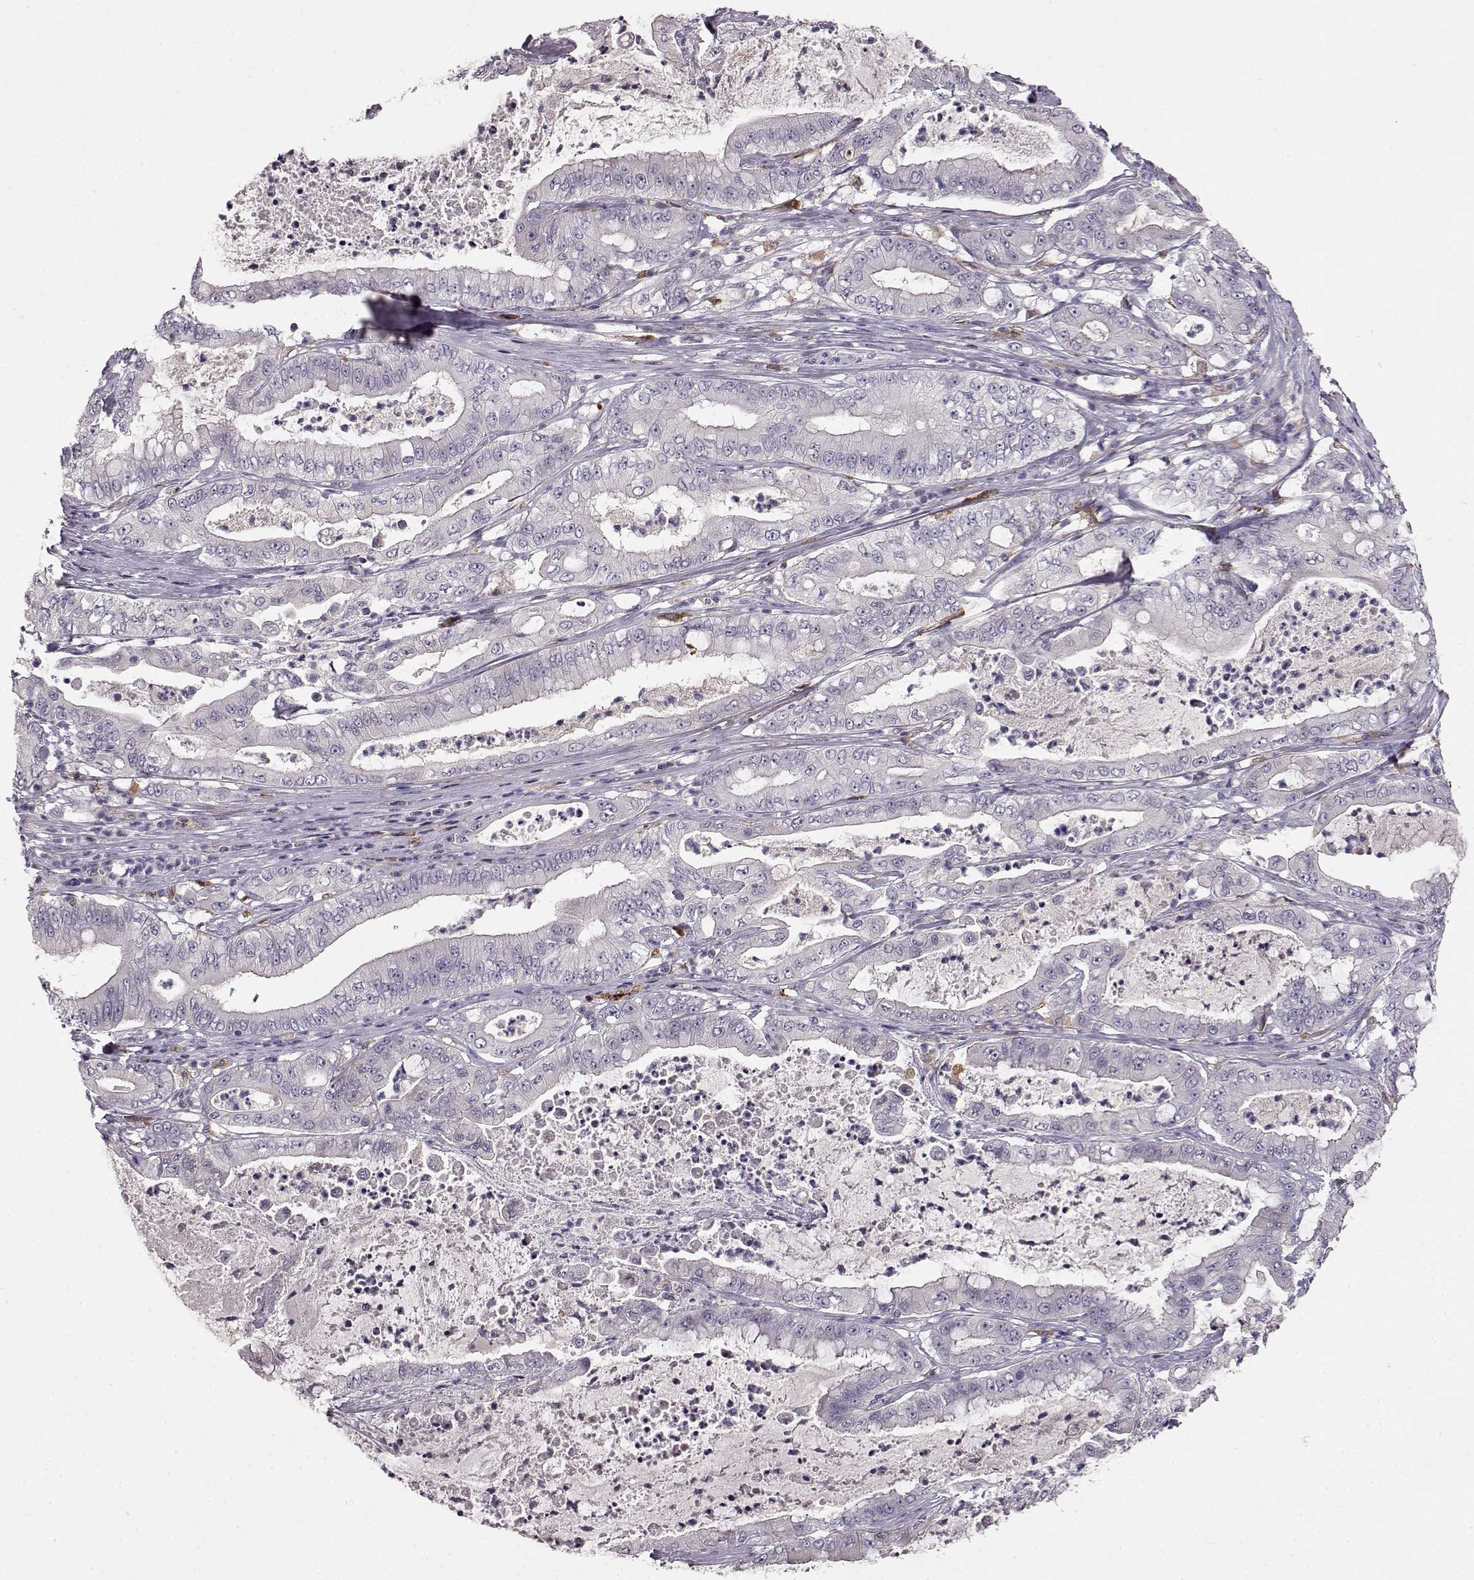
{"staining": {"intensity": "negative", "quantity": "none", "location": "none"}, "tissue": "pancreatic cancer", "cell_type": "Tumor cells", "image_type": "cancer", "snomed": [{"axis": "morphology", "description": "Adenocarcinoma, NOS"}, {"axis": "topography", "description": "Pancreas"}], "caption": "The image shows no staining of tumor cells in pancreatic adenocarcinoma. (Brightfield microscopy of DAB immunohistochemistry at high magnification).", "gene": "CCNF", "patient": {"sex": "male", "age": 71}}